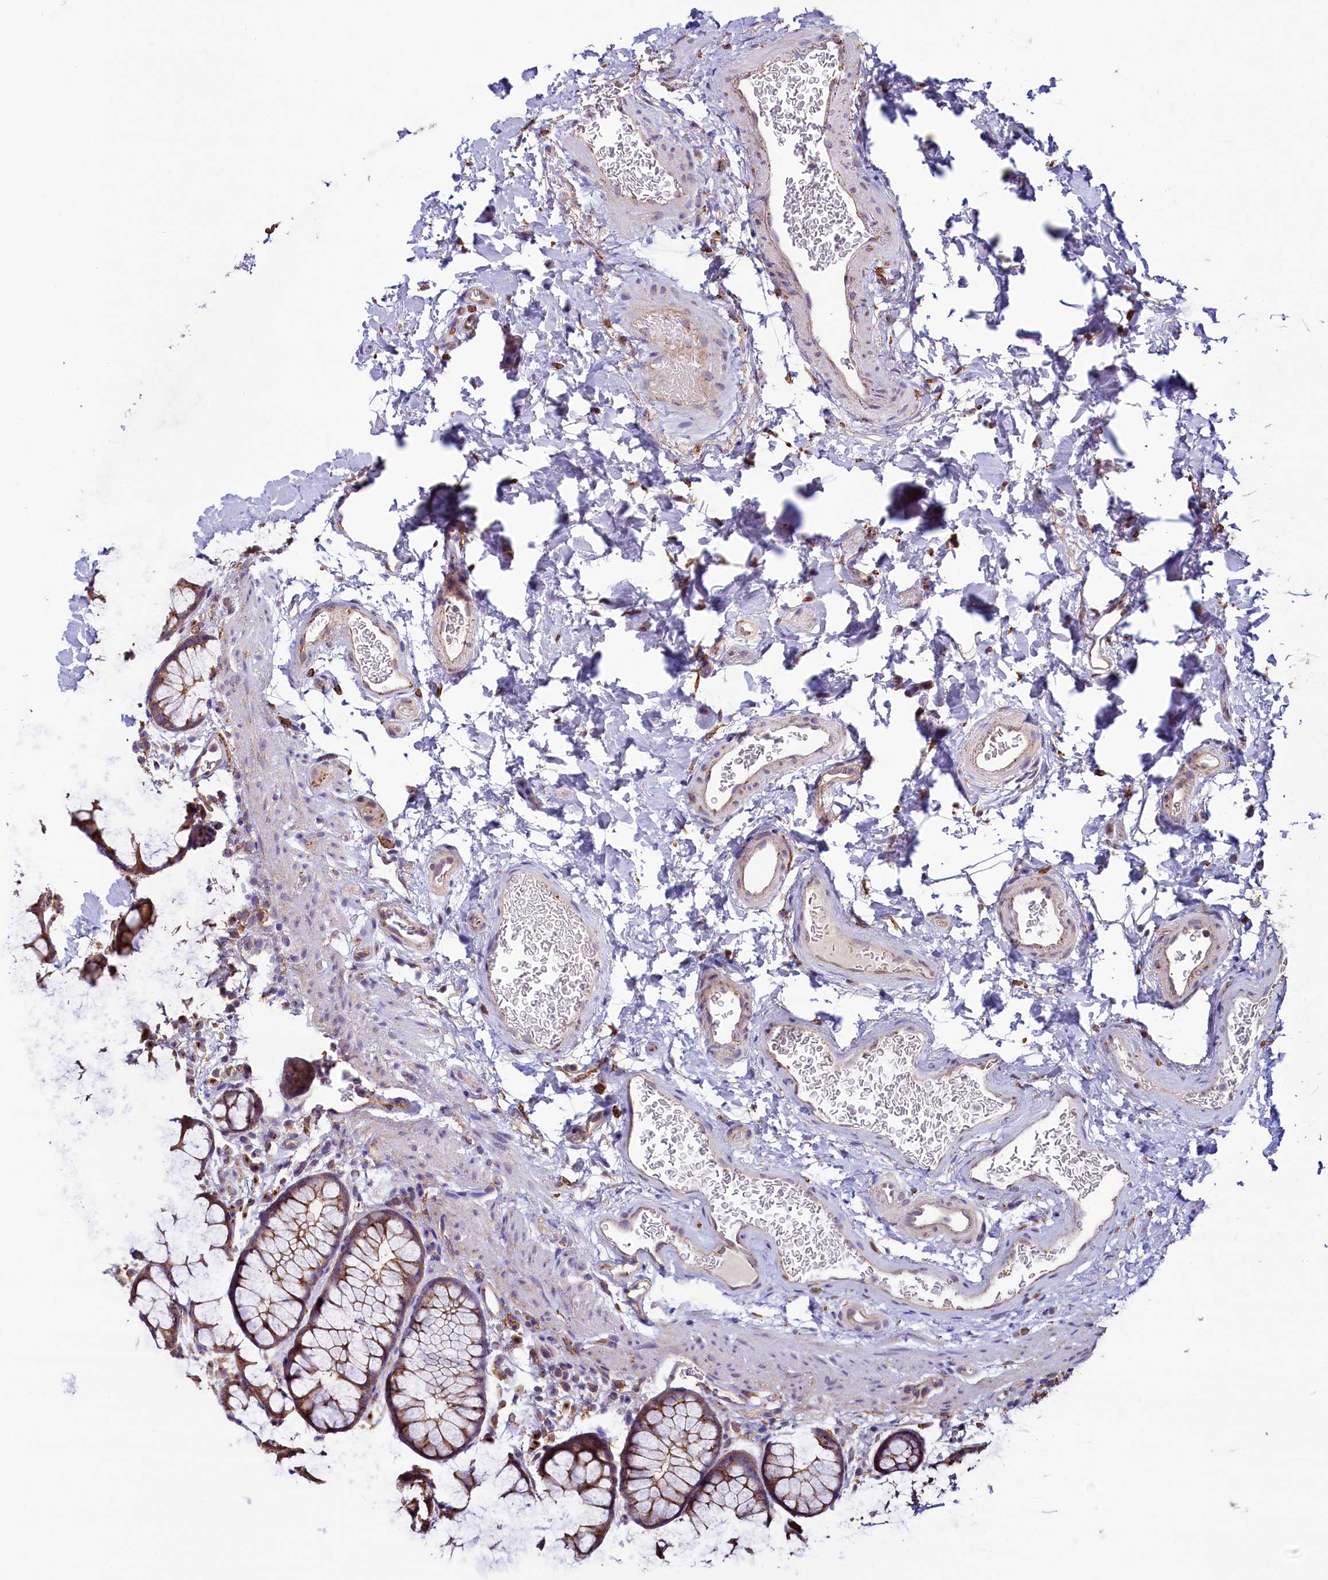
{"staining": {"intensity": "weak", "quantity": ">75%", "location": "cytoplasmic/membranous"}, "tissue": "colon", "cell_type": "Endothelial cells", "image_type": "normal", "snomed": [{"axis": "morphology", "description": "Normal tissue, NOS"}, {"axis": "topography", "description": "Colon"}], "caption": "Immunohistochemical staining of unremarkable human colon shows weak cytoplasmic/membranous protein expression in about >75% of endothelial cells. The staining is performed using DAB brown chromogen to label protein expression. The nuclei are counter-stained blue using hematoxylin.", "gene": "GPR21", "patient": {"sex": "female", "age": 82}}